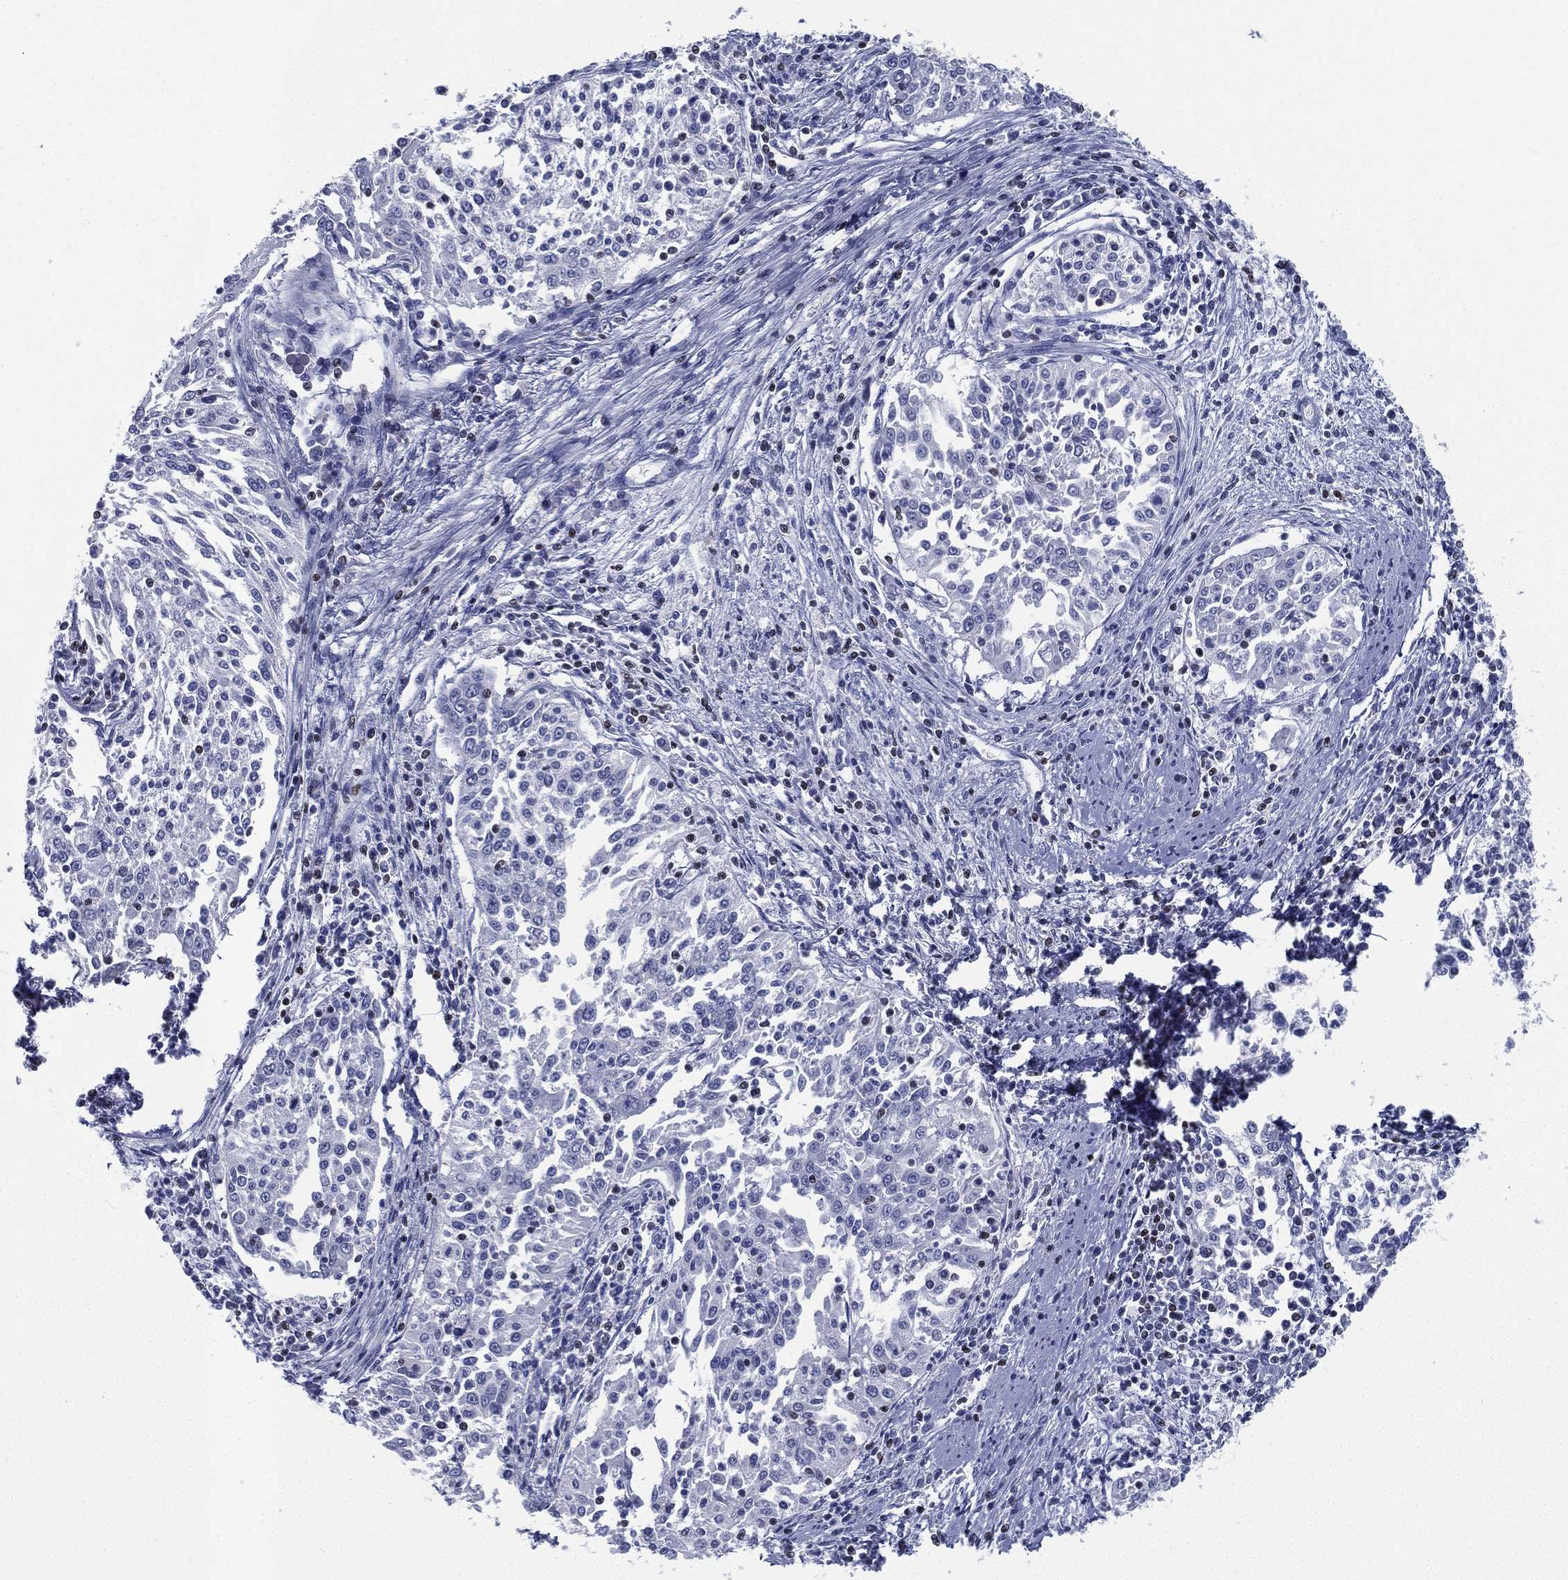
{"staining": {"intensity": "negative", "quantity": "none", "location": "none"}, "tissue": "cervical cancer", "cell_type": "Tumor cells", "image_type": "cancer", "snomed": [{"axis": "morphology", "description": "Squamous cell carcinoma, NOS"}, {"axis": "topography", "description": "Cervix"}], "caption": "Protein analysis of cervical squamous cell carcinoma shows no significant expression in tumor cells.", "gene": "PYHIN1", "patient": {"sex": "female", "age": 41}}